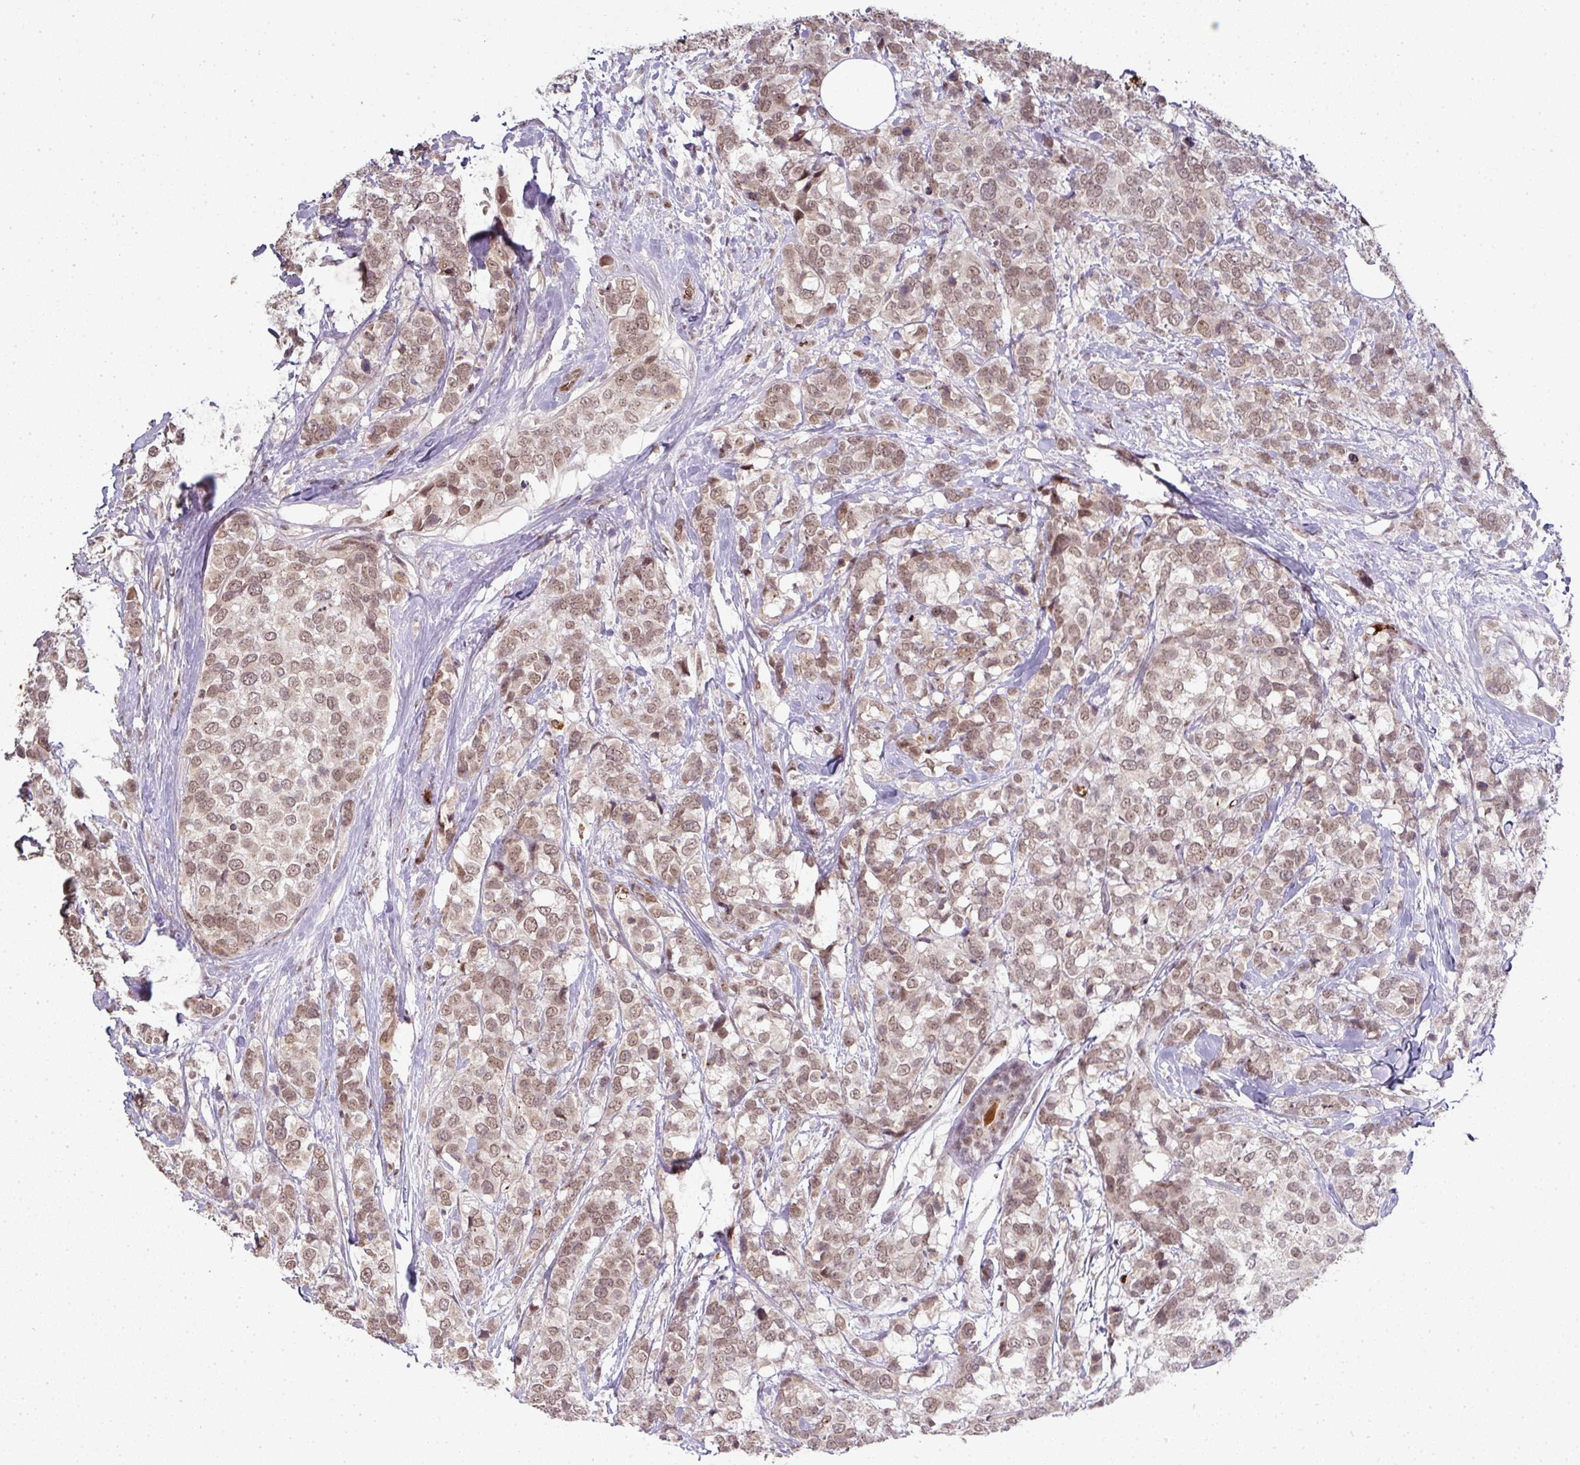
{"staining": {"intensity": "moderate", "quantity": ">75%", "location": "nuclear"}, "tissue": "breast cancer", "cell_type": "Tumor cells", "image_type": "cancer", "snomed": [{"axis": "morphology", "description": "Lobular carcinoma"}, {"axis": "topography", "description": "Breast"}], "caption": "Protein staining of lobular carcinoma (breast) tissue exhibits moderate nuclear staining in approximately >75% of tumor cells.", "gene": "NEIL1", "patient": {"sex": "female", "age": 59}}